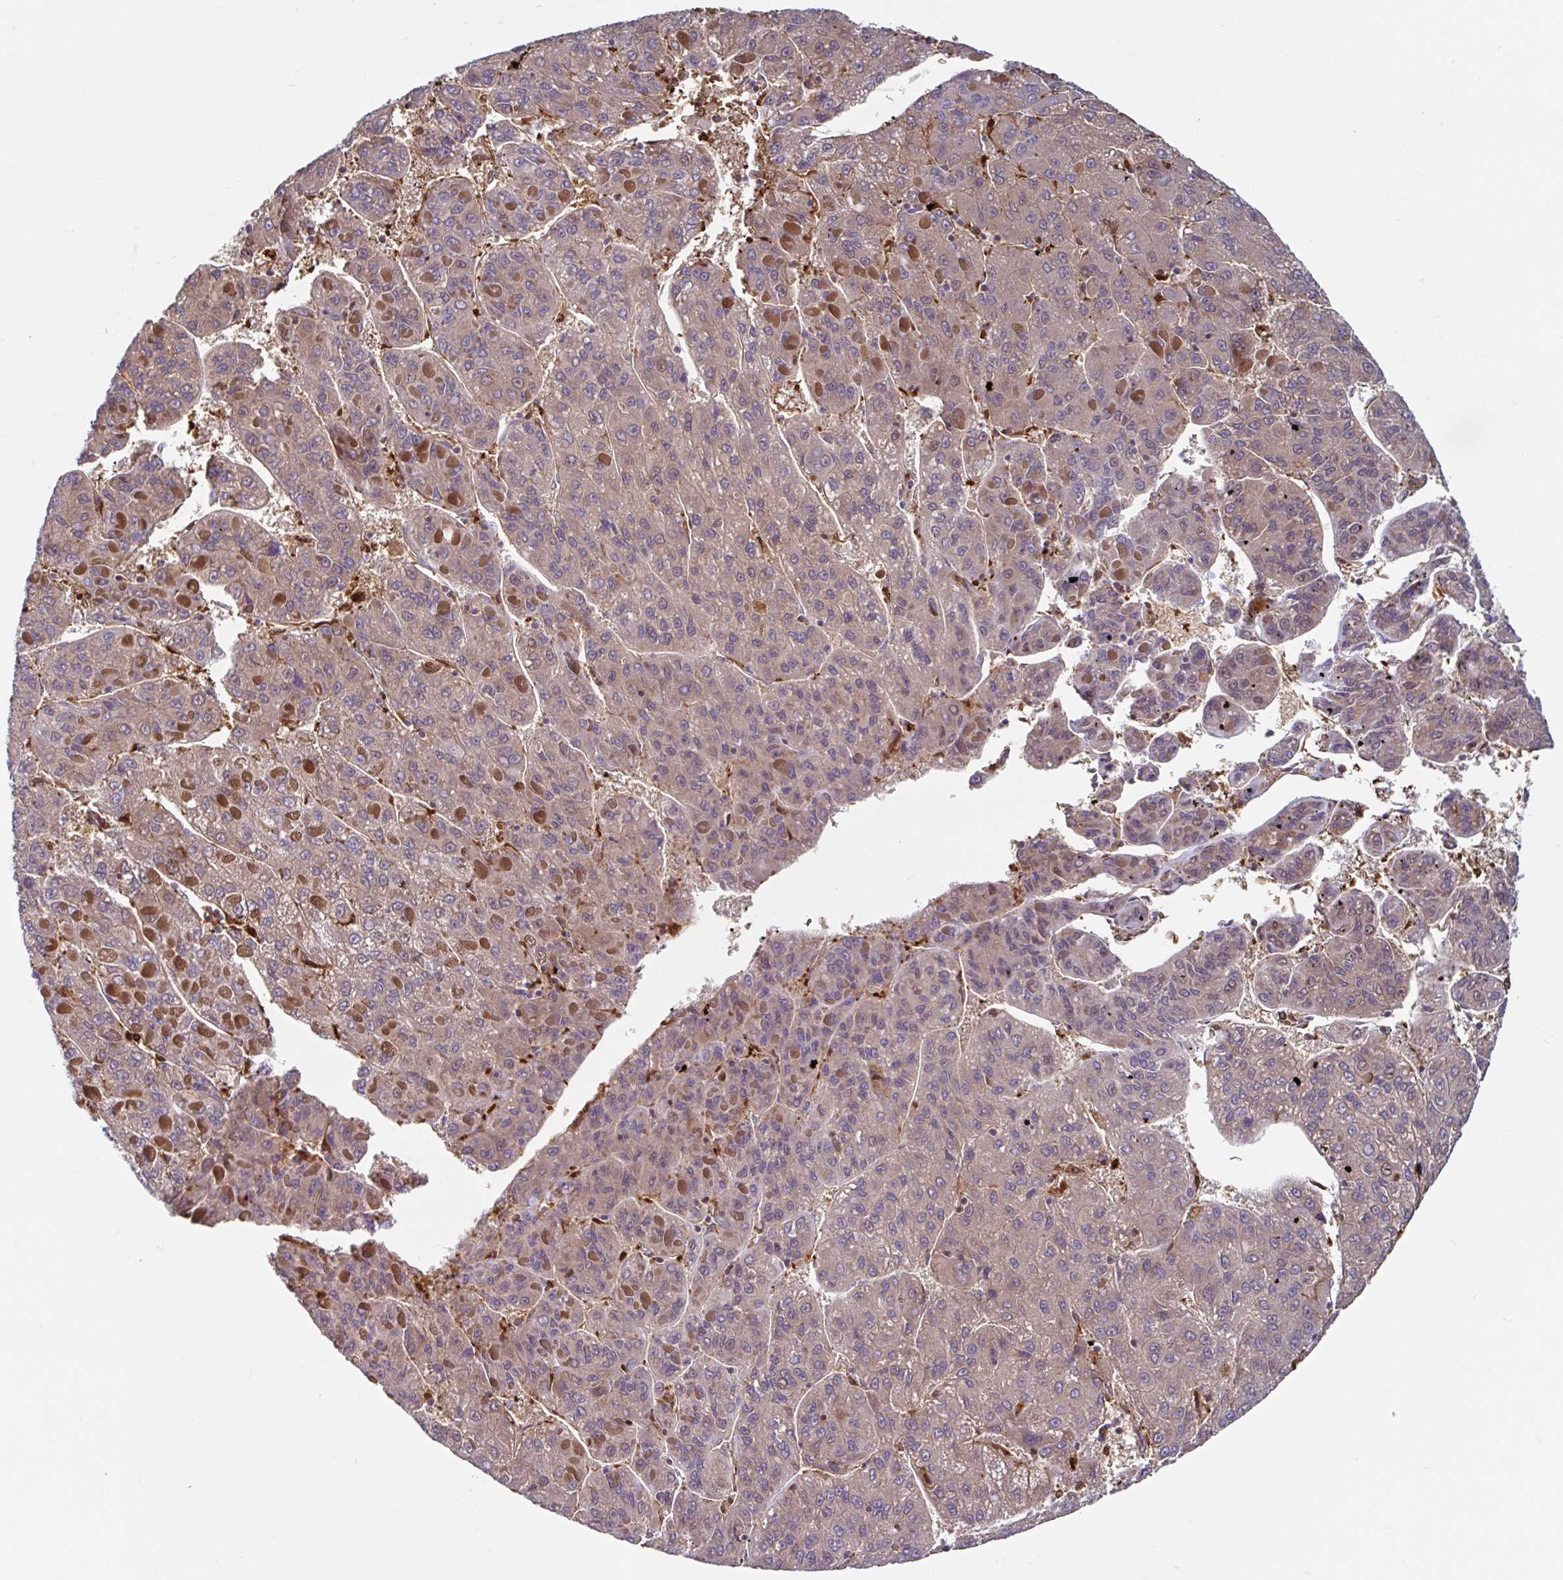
{"staining": {"intensity": "negative", "quantity": "none", "location": "none"}, "tissue": "liver cancer", "cell_type": "Tumor cells", "image_type": "cancer", "snomed": [{"axis": "morphology", "description": "Carcinoma, Hepatocellular, NOS"}, {"axis": "topography", "description": "Liver"}], "caption": "Protein analysis of liver cancer (hepatocellular carcinoma) shows no significant staining in tumor cells. The staining is performed using DAB (3,3'-diaminobenzidine) brown chromogen with nuclei counter-stained in using hematoxylin.", "gene": "BLVRA", "patient": {"sex": "female", "age": 82}}